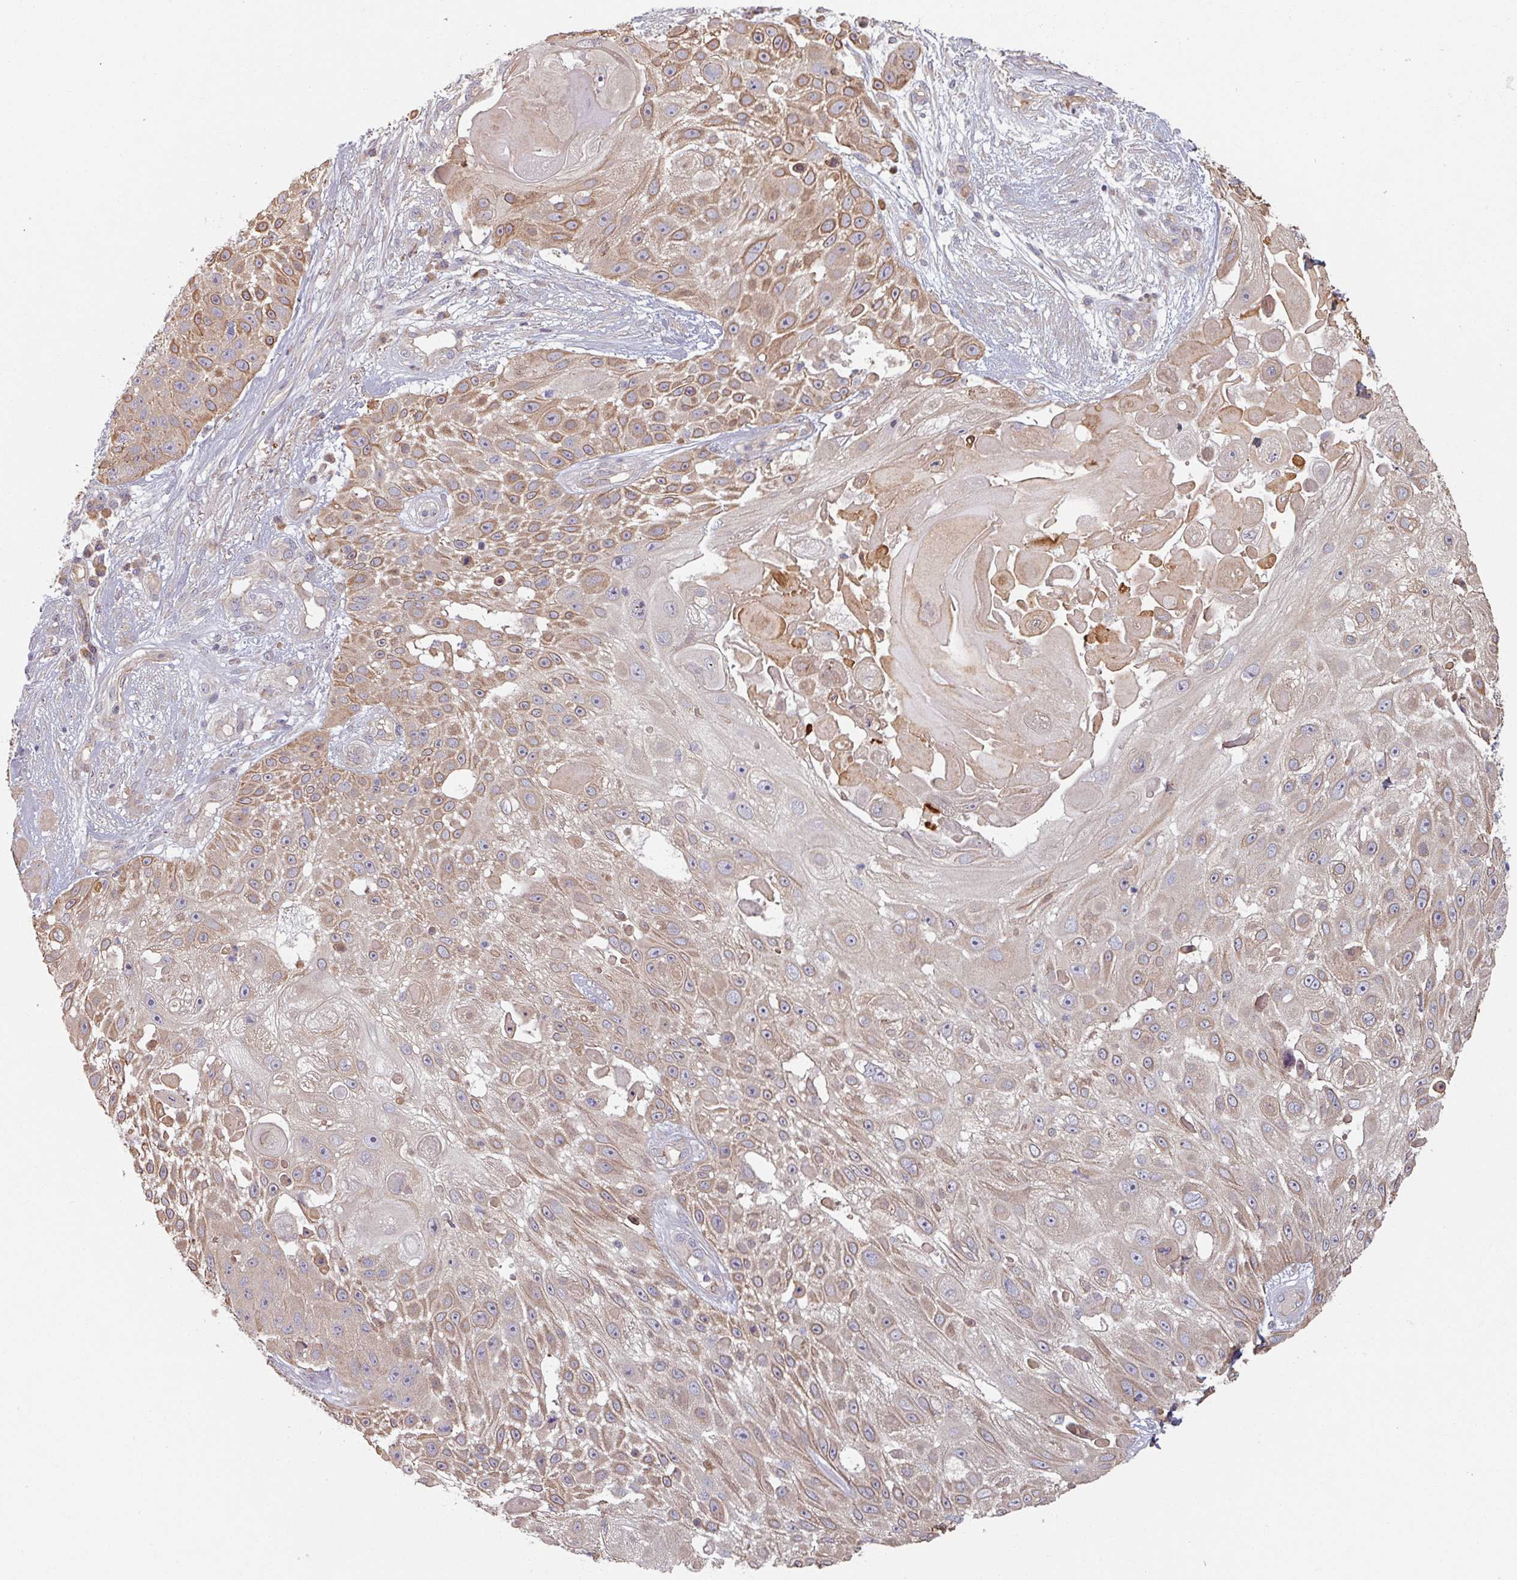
{"staining": {"intensity": "strong", "quantity": "25%-75%", "location": "cytoplasmic/membranous"}, "tissue": "skin cancer", "cell_type": "Tumor cells", "image_type": "cancer", "snomed": [{"axis": "morphology", "description": "Squamous cell carcinoma, NOS"}, {"axis": "topography", "description": "Skin"}], "caption": "IHC of human skin cancer displays high levels of strong cytoplasmic/membranous staining in about 25%-75% of tumor cells.", "gene": "C4BPB", "patient": {"sex": "female", "age": 86}}